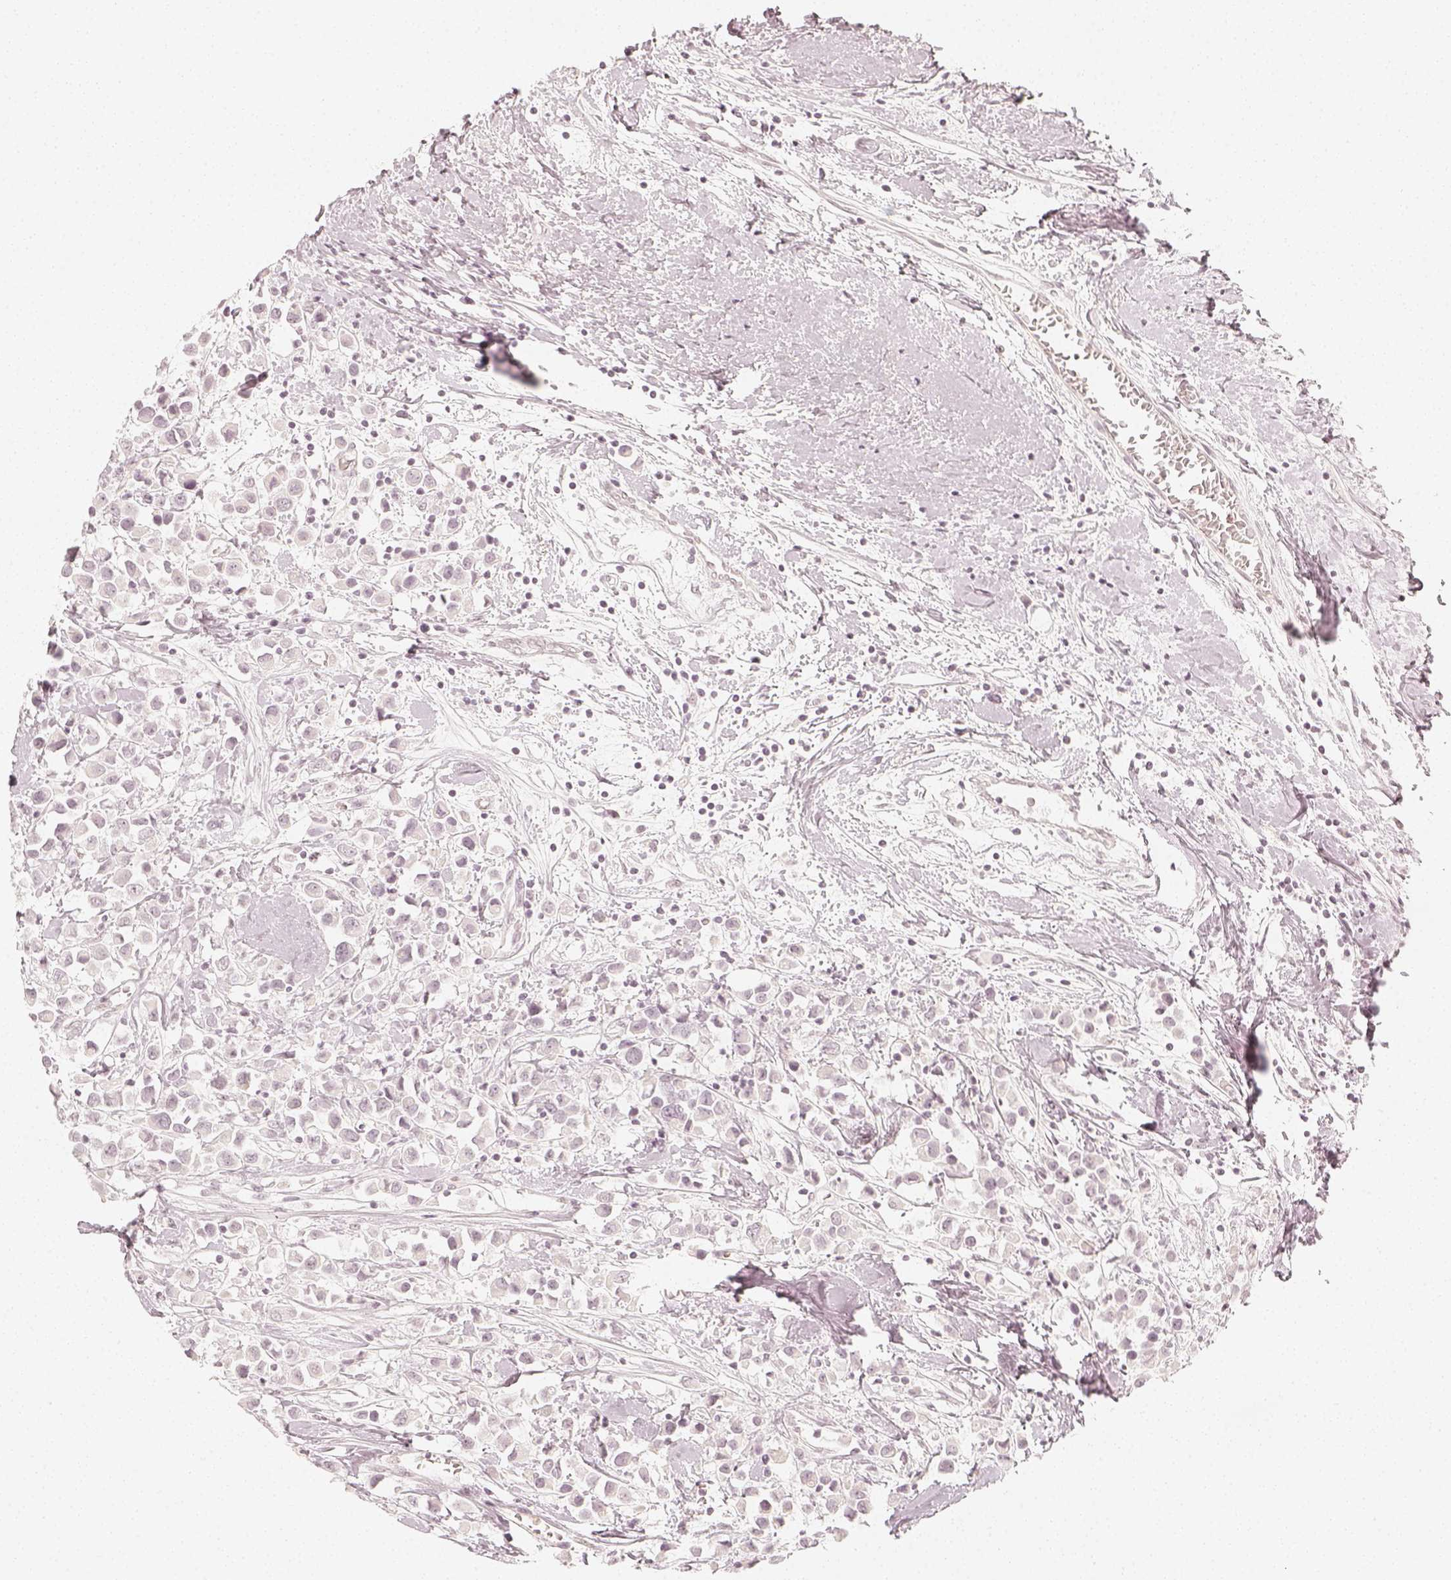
{"staining": {"intensity": "negative", "quantity": "none", "location": "none"}, "tissue": "breast cancer", "cell_type": "Tumor cells", "image_type": "cancer", "snomed": [{"axis": "morphology", "description": "Duct carcinoma"}, {"axis": "topography", "description": "Breast"}], "caption": "DAB immunohistochemical staining of infiltrating ductal carcinoma (breast) demonstrates no significant positivity in tumor cells.", "gene": "KRTAP2-1", "patient": {"sex": "female", "age": 61}}